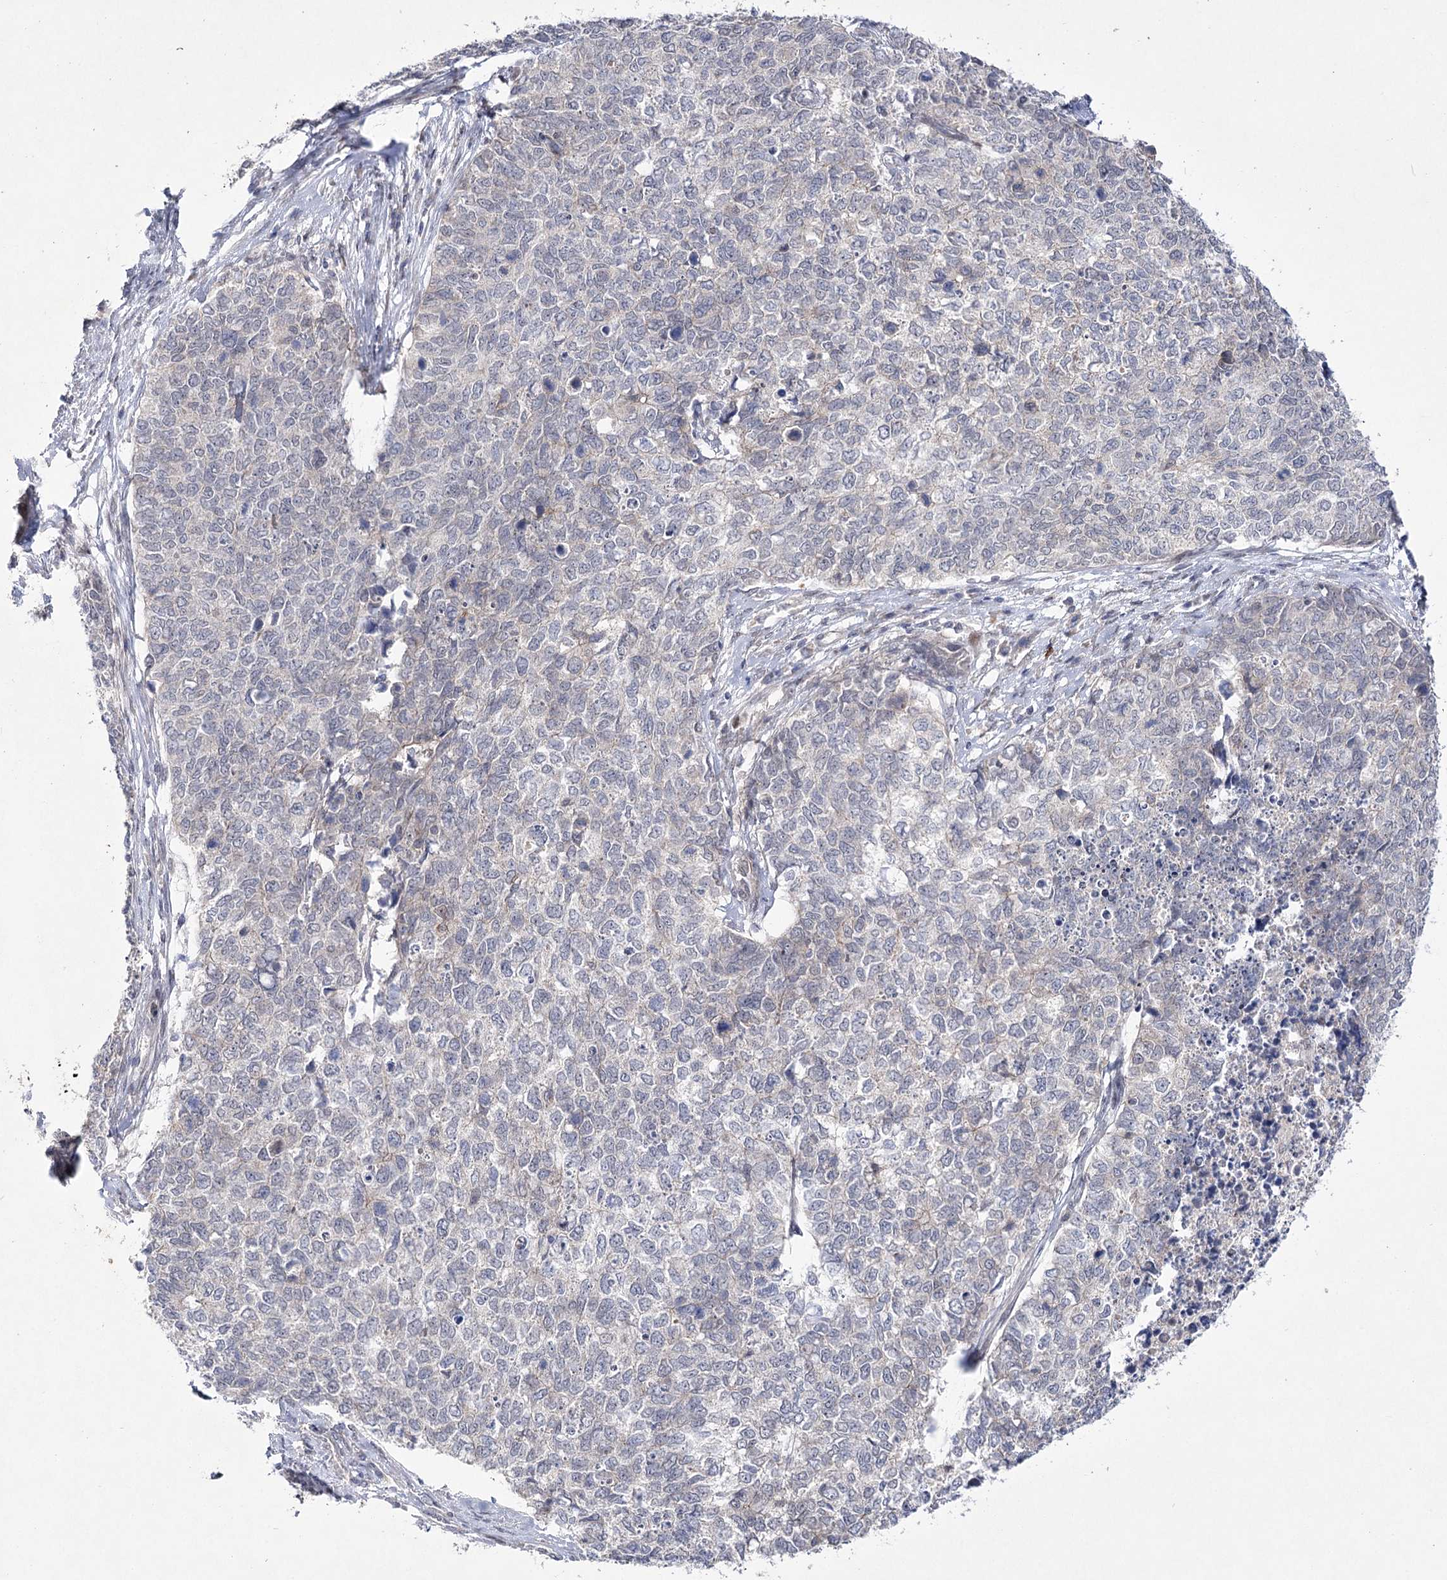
{"staining": {"intensity": "negative", "quantity": "none", "location": "none"}, "tissue": "cervical cancer", "cell_type": "Tumor cells", "image_type": "cancer", "snomed": [{"axis": "morphology", "description": "Squamous cell carcinoma, NOS"}, {"axis": "topography", "description": "Cervix"}], "caption": "The IHC image has no significant expression in tumor cells of cervical cancer (squamous cell carcinoma) tissue. Nuclei are stained in blue.", "gene": "ARHGAP32", "patient": {"sex": "female", "age": 63}}